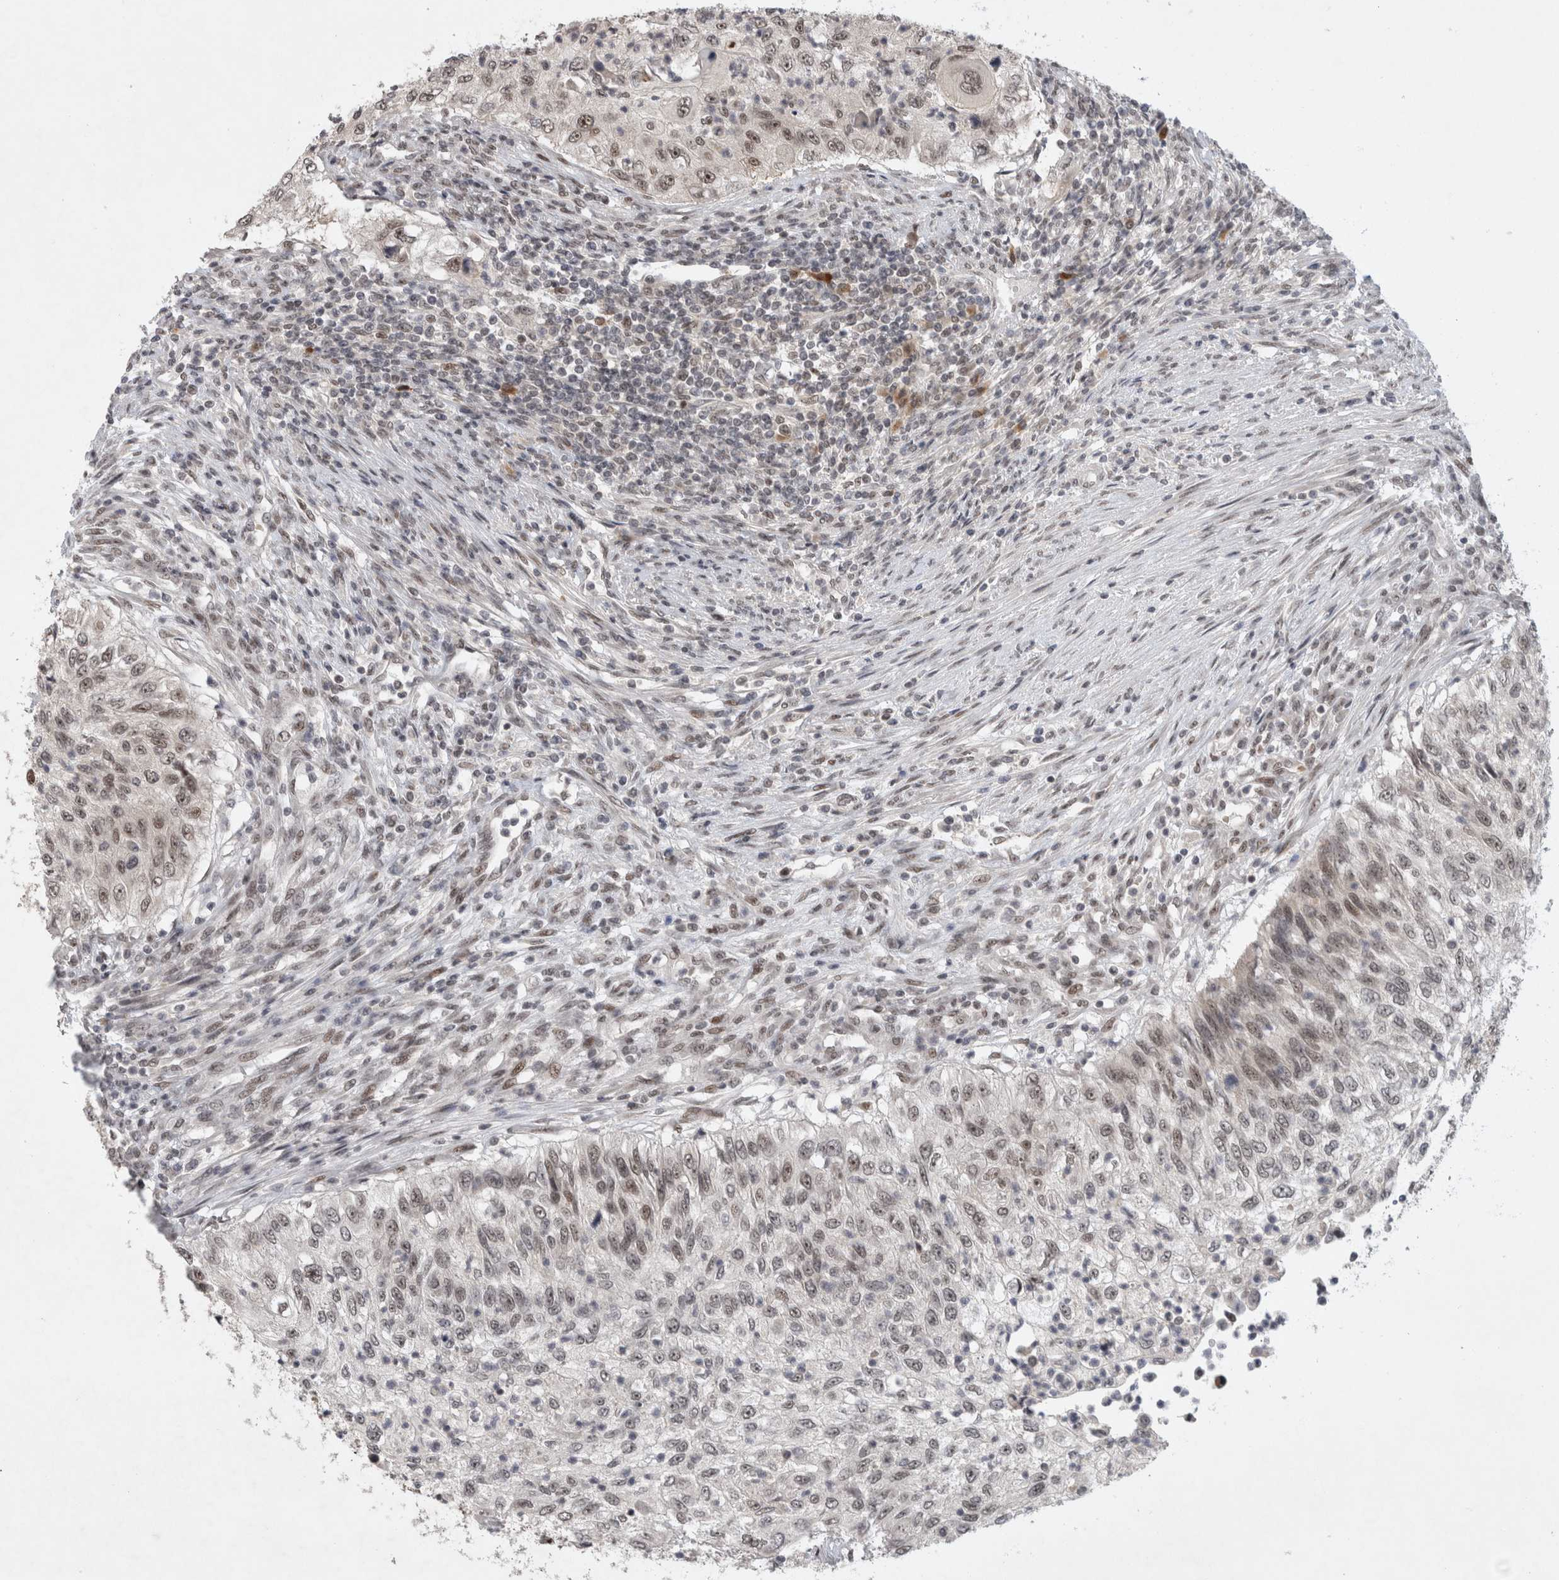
{"staining": {"intensity": "weak", "quantity": ">75%", "location": "nuclear"}, "tissue": "urothelial cancer", "cell_type": "Tumor cells", "image_type": "cancer", "snomed": [{"axis": "morphology", "description": "Urothelial carcinoma, High grade"}, {"axis": "topography", "description": "Urinary bladder"}], "caption": "Immunohistochemistry (IHC) of urothelial cancer exhibits low levels of weak nuclear staining in about >75% of tumor cells.", "gene": "HESX1", "patient": {"sex": "female", "age": 60}}